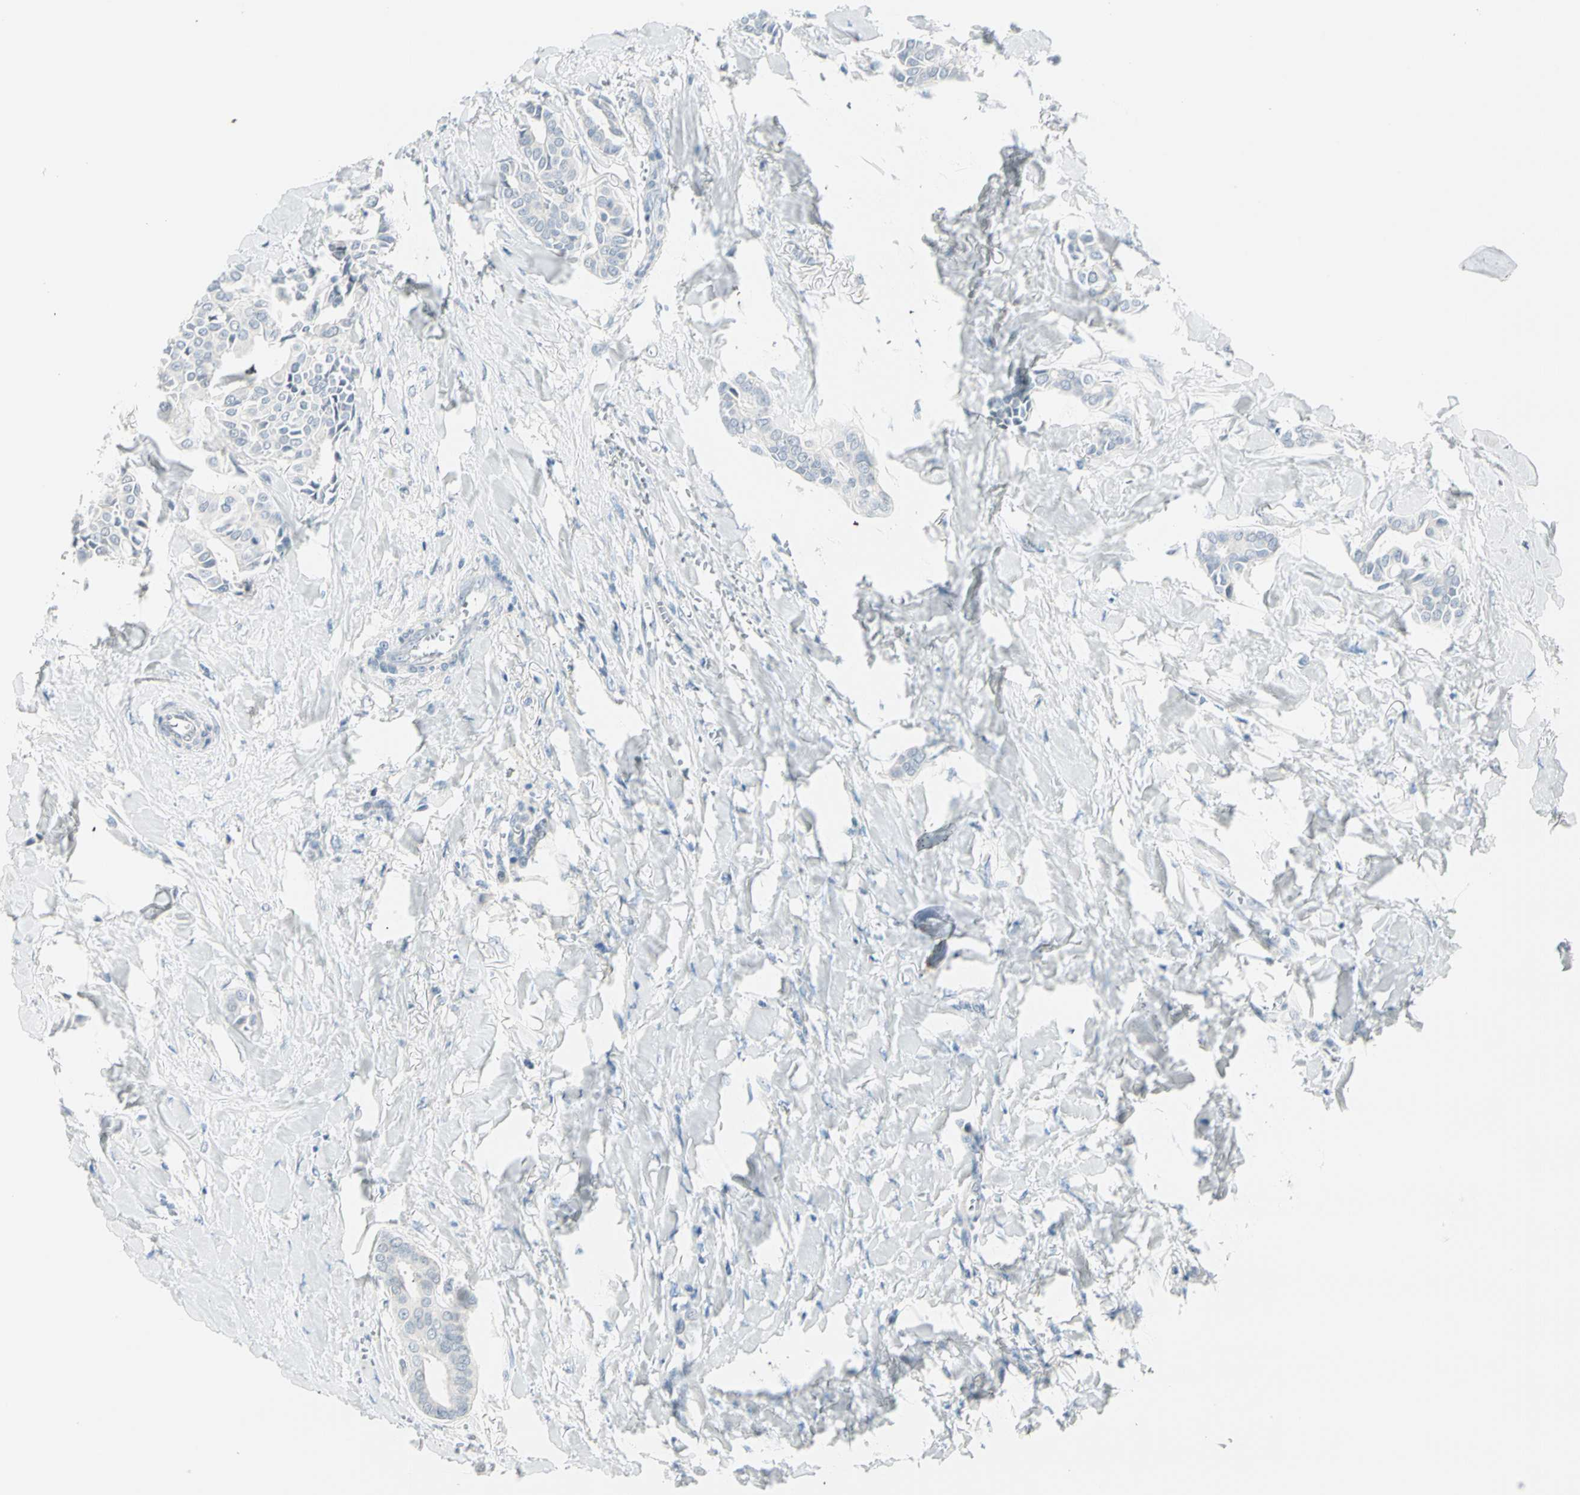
{"staining": {"intensity": "negative", "quantity": "none", "location": "none"}, "tissue": "head and neck cancer", "cell_type": "Tumor cells", "image_type": "cancer", "snomed": [{"axis": "morphology", "description": "Adenocarcinoma, NOS"}, {"axis": "topography", "description": "Salivary gland"}, {"axis": "topography", "description": "Head-Neck"}], "caption": "This is a image of immunohistochemistry staining of head and neck cancer (adenocarcinoma), which shows no positivity in tumor cells.", "gene": "MLLT10", "patient": {"sex": "female", "age": 59}}